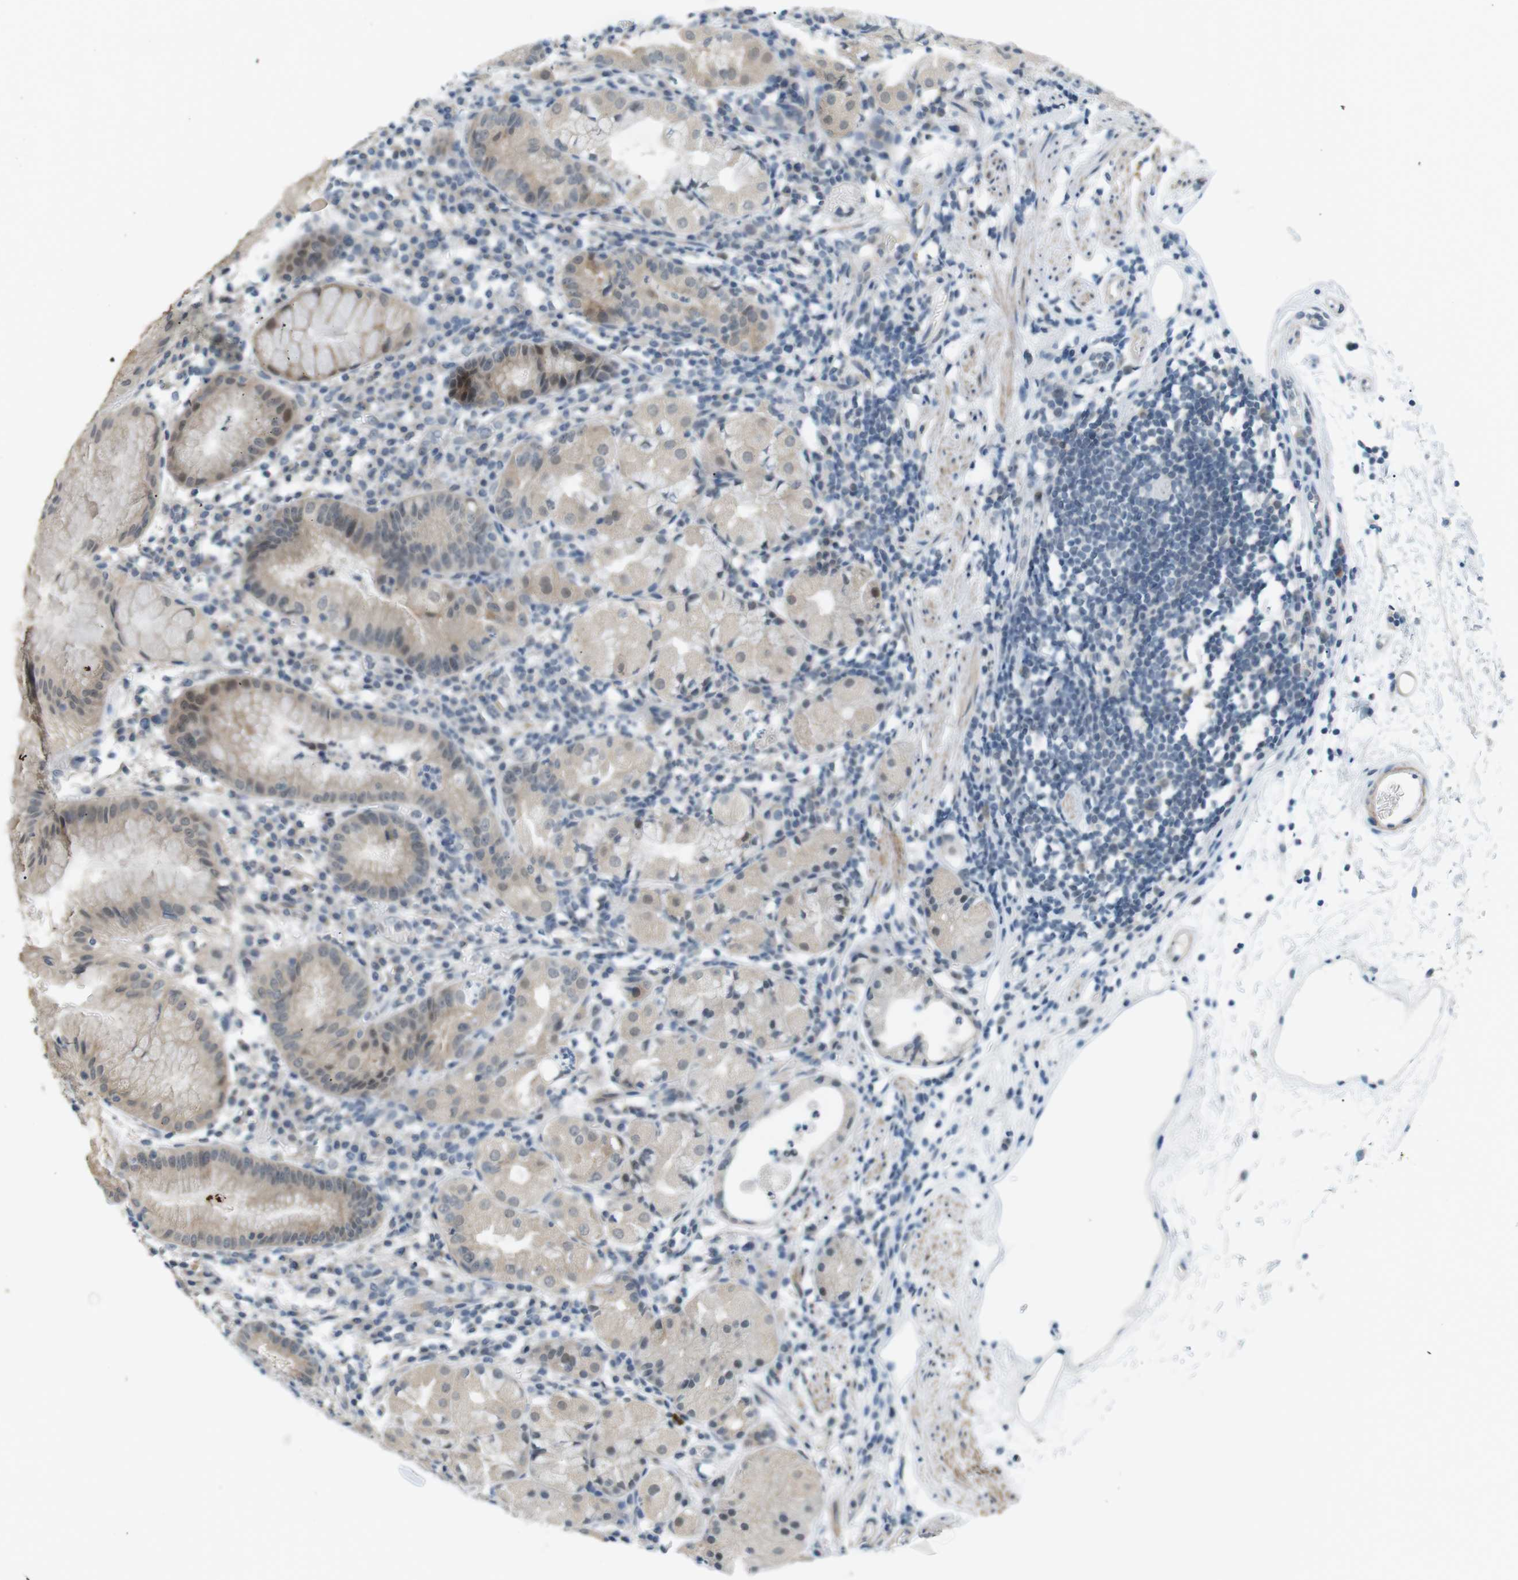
{"staining": {"intensity": "weak", "quantity": "<25%", "location": "cytoplasmic/membranous"}, "tissue": "stomach", "cell_type": "Glandular cells", "image_type": "normal", "snomed": [{"axis": "morphology", "description": "Normal tissue, NOS"}, {"axis": "topography", "description": "Stomach"}, {"axis": "topography", "description": "Stomach, lower"}], "caption": "Immunohistochemistry (IHC) of normal stomach shows no expression in glandular cells.", "gene": "RTN3", "patient": {"sex": "female", "age": 75}}